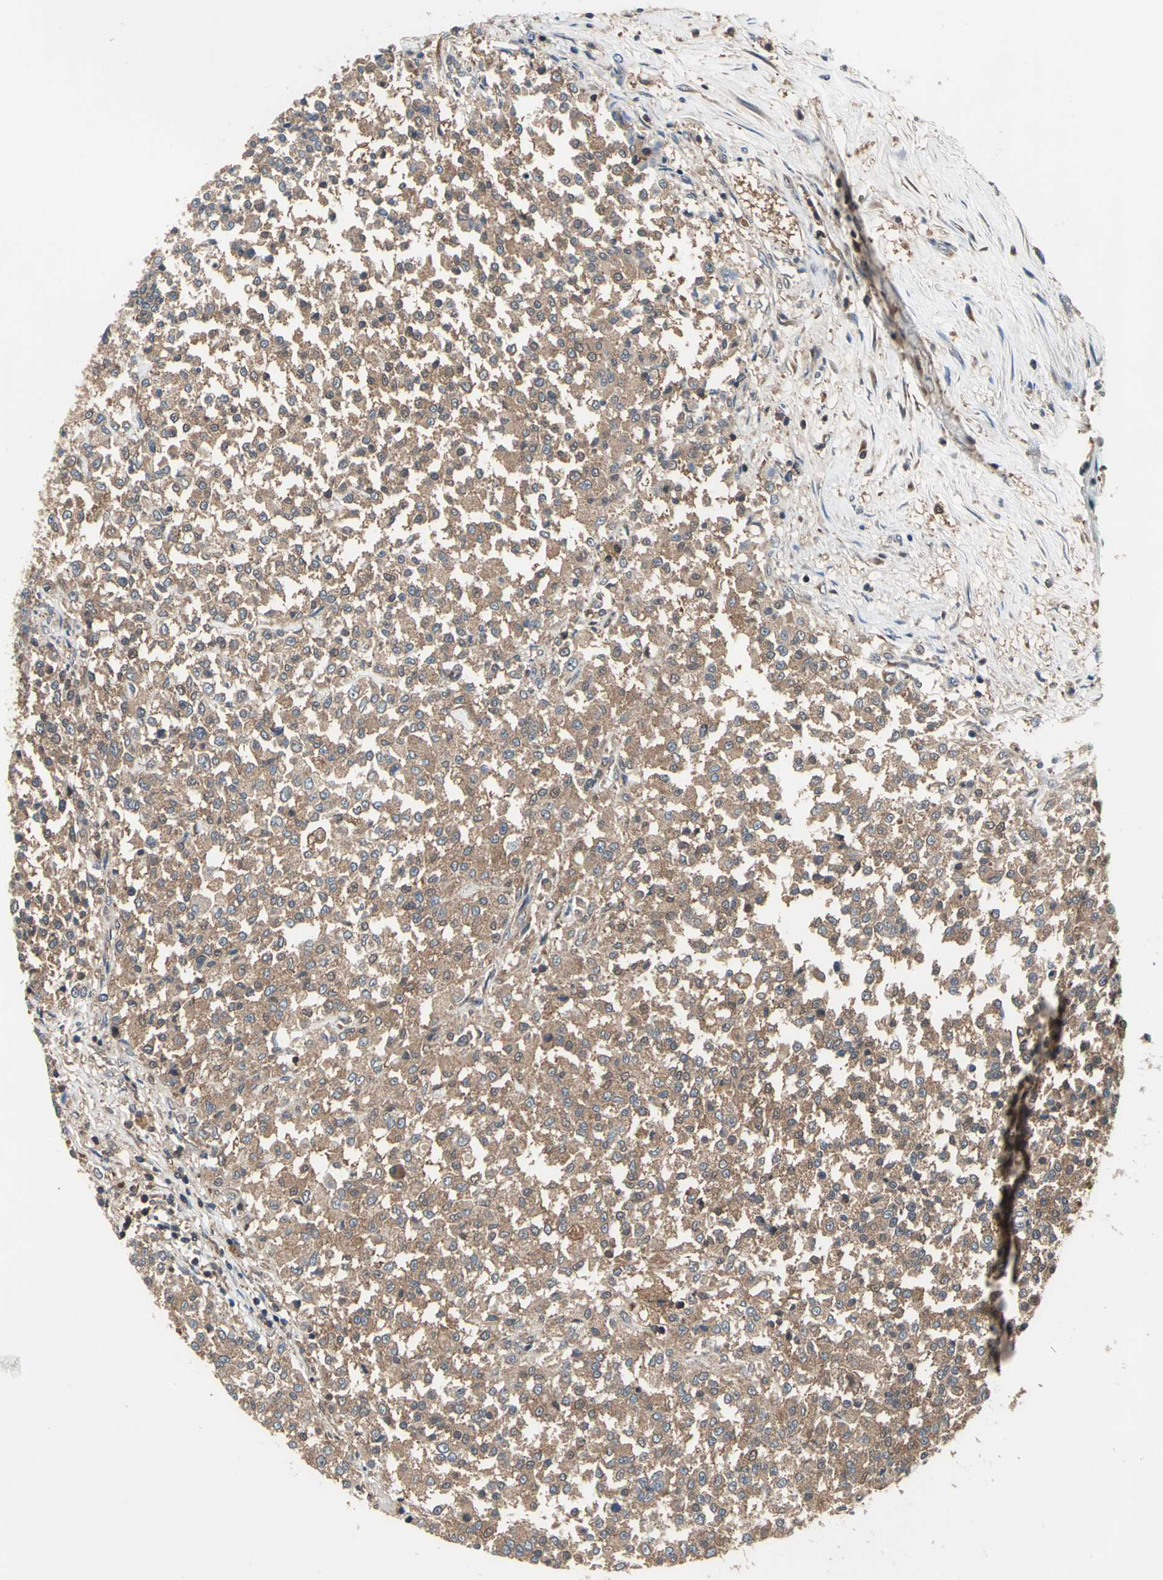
{"staining": {"intensity": "moderate", "quantity": ">75%", "location": "cytoplasmic/membranous"}, "tissue": "testis cancer", "cell_type": "Tumor cells", "image_type": "cancer", "snomed": [{"axis": "morphology", "description": "Seminoma, NOS"}, {"axis": "topography", "description": "Testis"}], "caption": "Protein staining reveals moderate cytoplasmic/membranous positivity in approximately >75% of tumor cells in testis cancer. (Brightfield microscopy of DAB IHC at high magnification).", "gene": "CAPN1", "patient": {"sex": "male", "age": 59}}